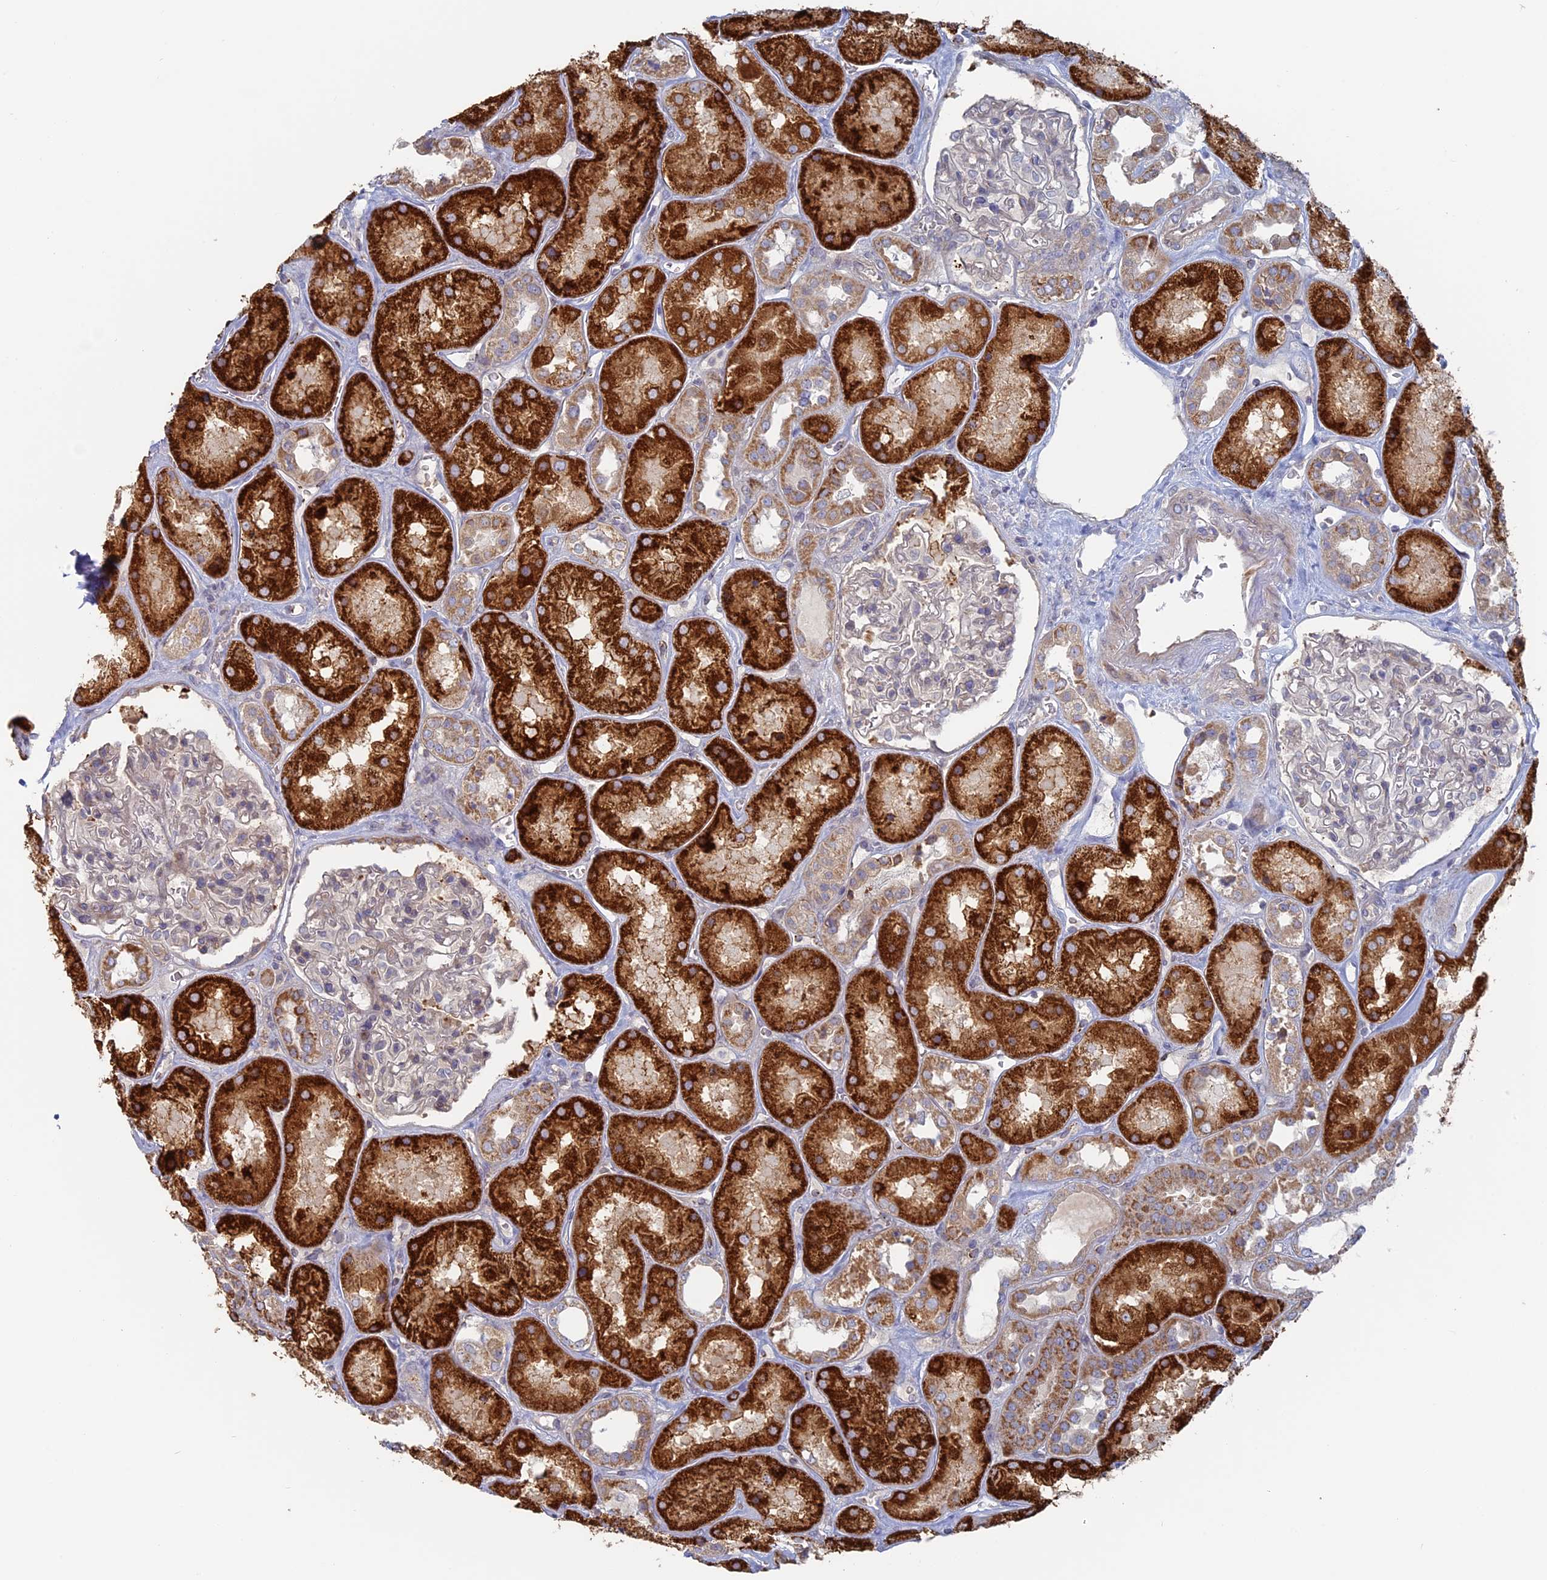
{"staining": {"intensity": "negative", "quantity": "none", "location": "none"}, "tissue": "kidney", "cell_type": "Cells in glomeruli", "image_type": "normal", "snomed": [{"axis": "morphology", "description": "Normal tissue, NOS"}, {"axis": "topography", "description": "Kidney"}], "caption": "Immunohistochemistry (IHC) photomicrograph of unremarkable human kidney stained for a protein (brown), which reveals no expression in cells in glomeruli. (DAB immunohistochemistry visualized using brightfield microscopy, high magnification).", "gene": "TBC1D30", "patient": {"sex": "male", "age": 70}}